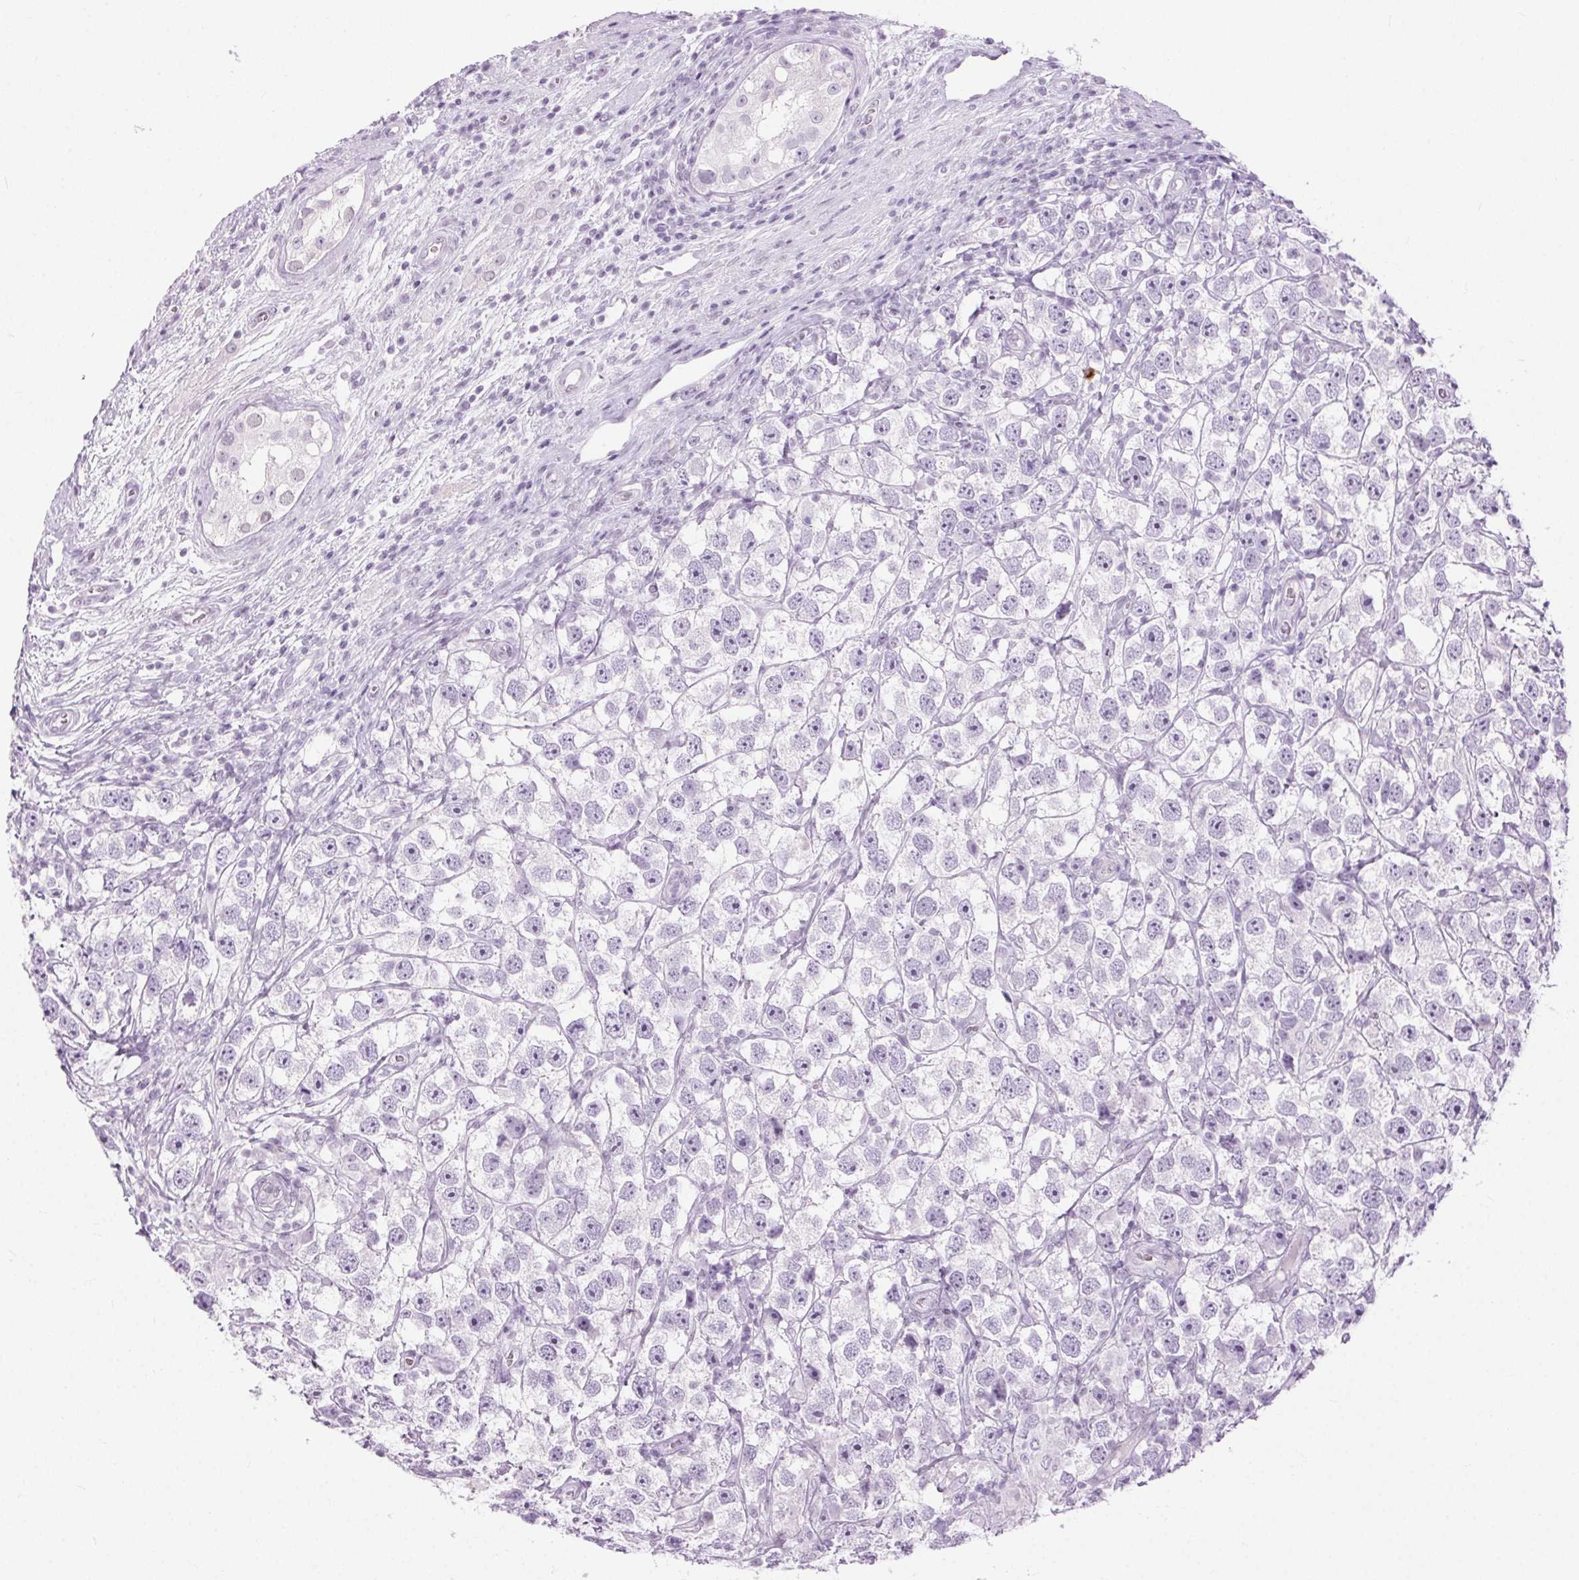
{"staining": {"intensity": "negative", "quantity": "none", "location": "none"}, "tissue": "testis cancer", "cell_type": "Tumor cells", "image_type": "cancer", "snomed": [{"axis": "morphology", "description": "Seminoma, NOS"}, {"axis": "topography", "description": "Testis"}], "caption": "A micrograph of testis cancer stained for a protein displays no brown staining in tumor cells. (DAB immunohistochemistry with hematoxylin counter stain).", "gene": "BEND2", "patient": {"sex": "male", "age": 26}}